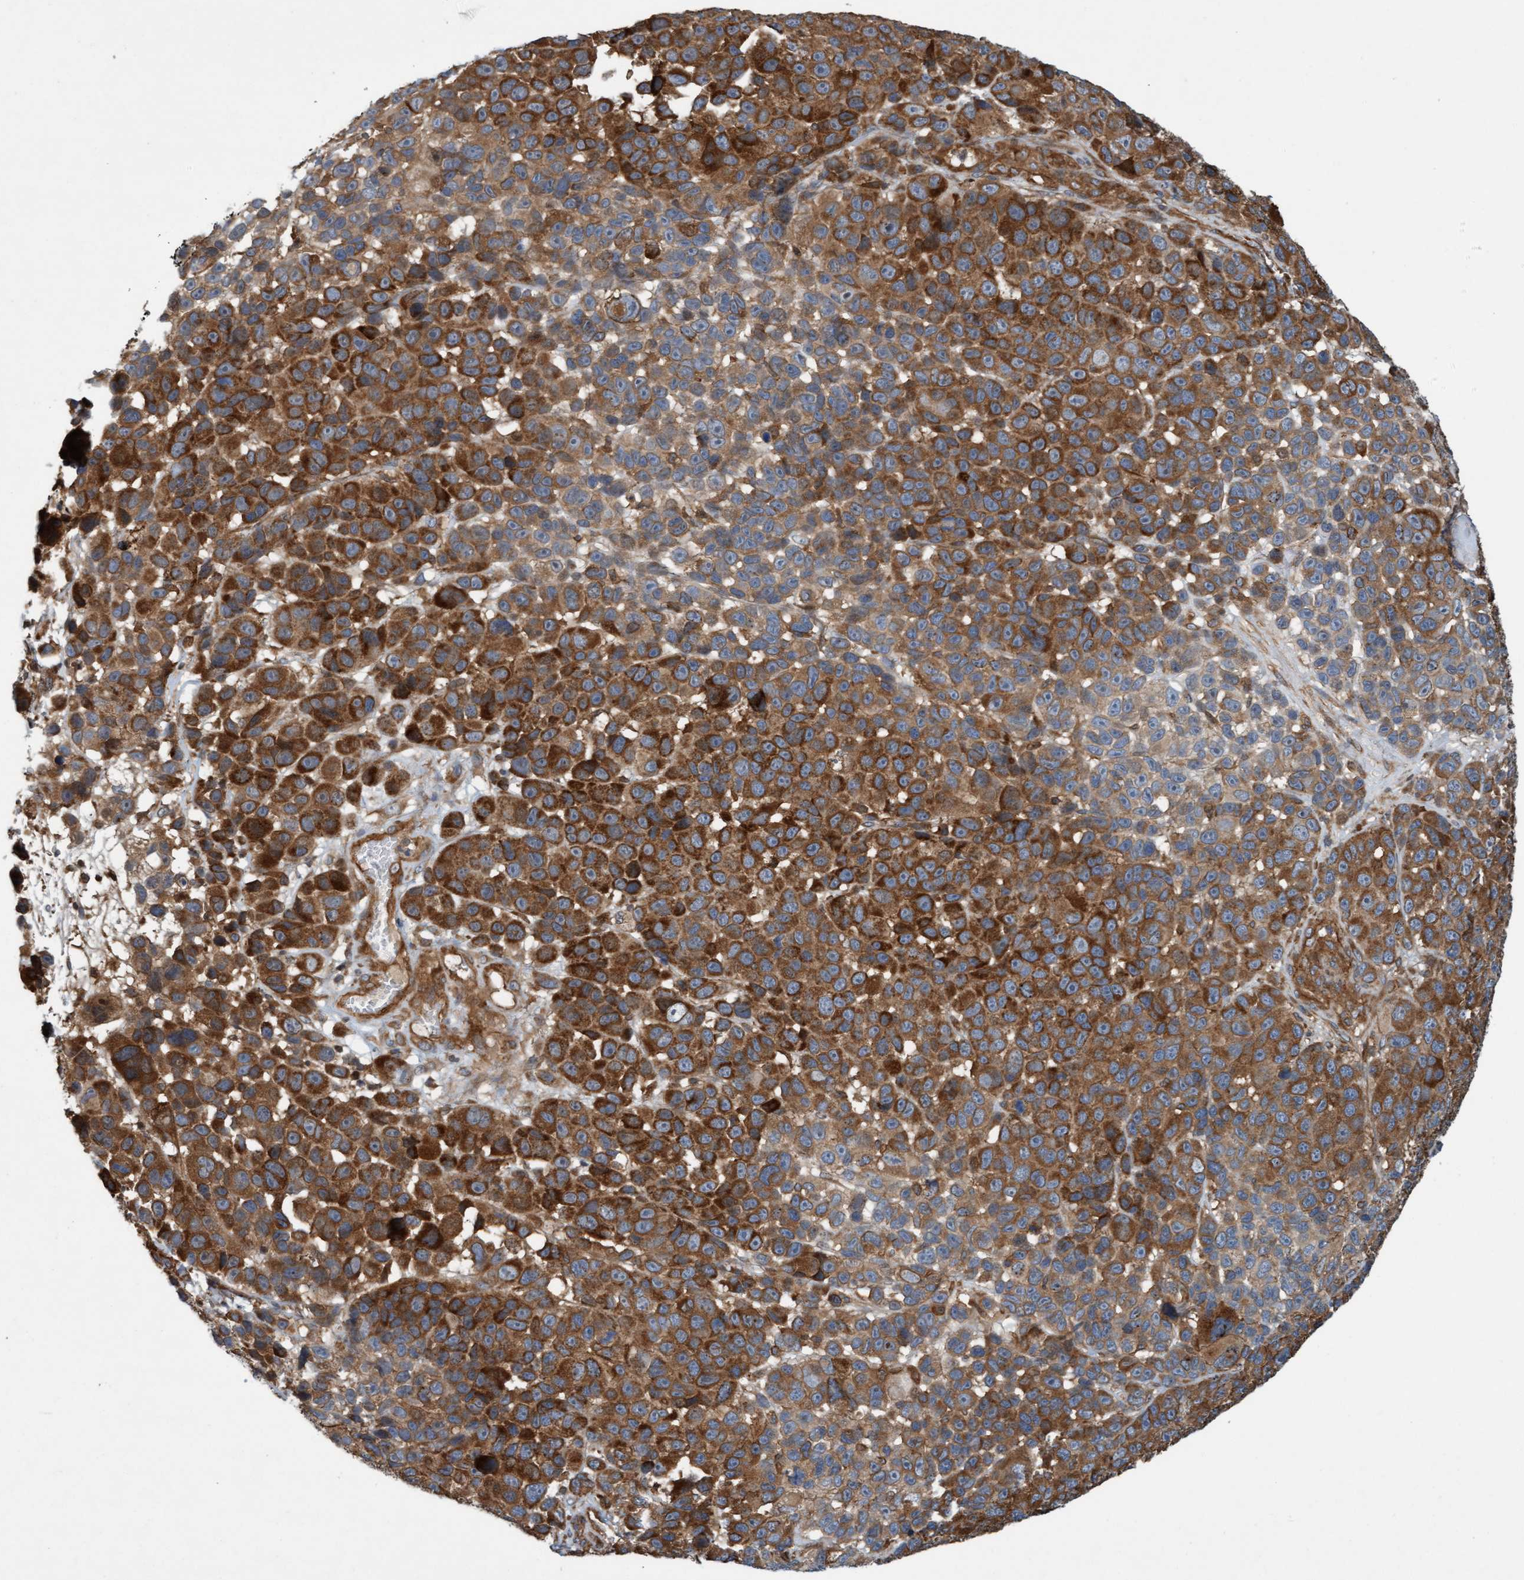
{"staining": {"intensity": "strong", "quantity": ">75%", "location": "cytoplasmic/membranous"}, "tissue": "melanoma", "cell_type": "Tumor cells", "image_type": "cancer", "snomed": [{"axis": "morphology", "description": "Malignant melanoma, NOS"}, {"axis": "topography", "description": "Skin"}], "caption": "Melanoma stained for a protein (brown) displays strong cytoplasmic/membranous positive staining in approximately >75% of tumor cells.", "gene": "ERAL1", "patient": {"sex": "male", "age": 53}}